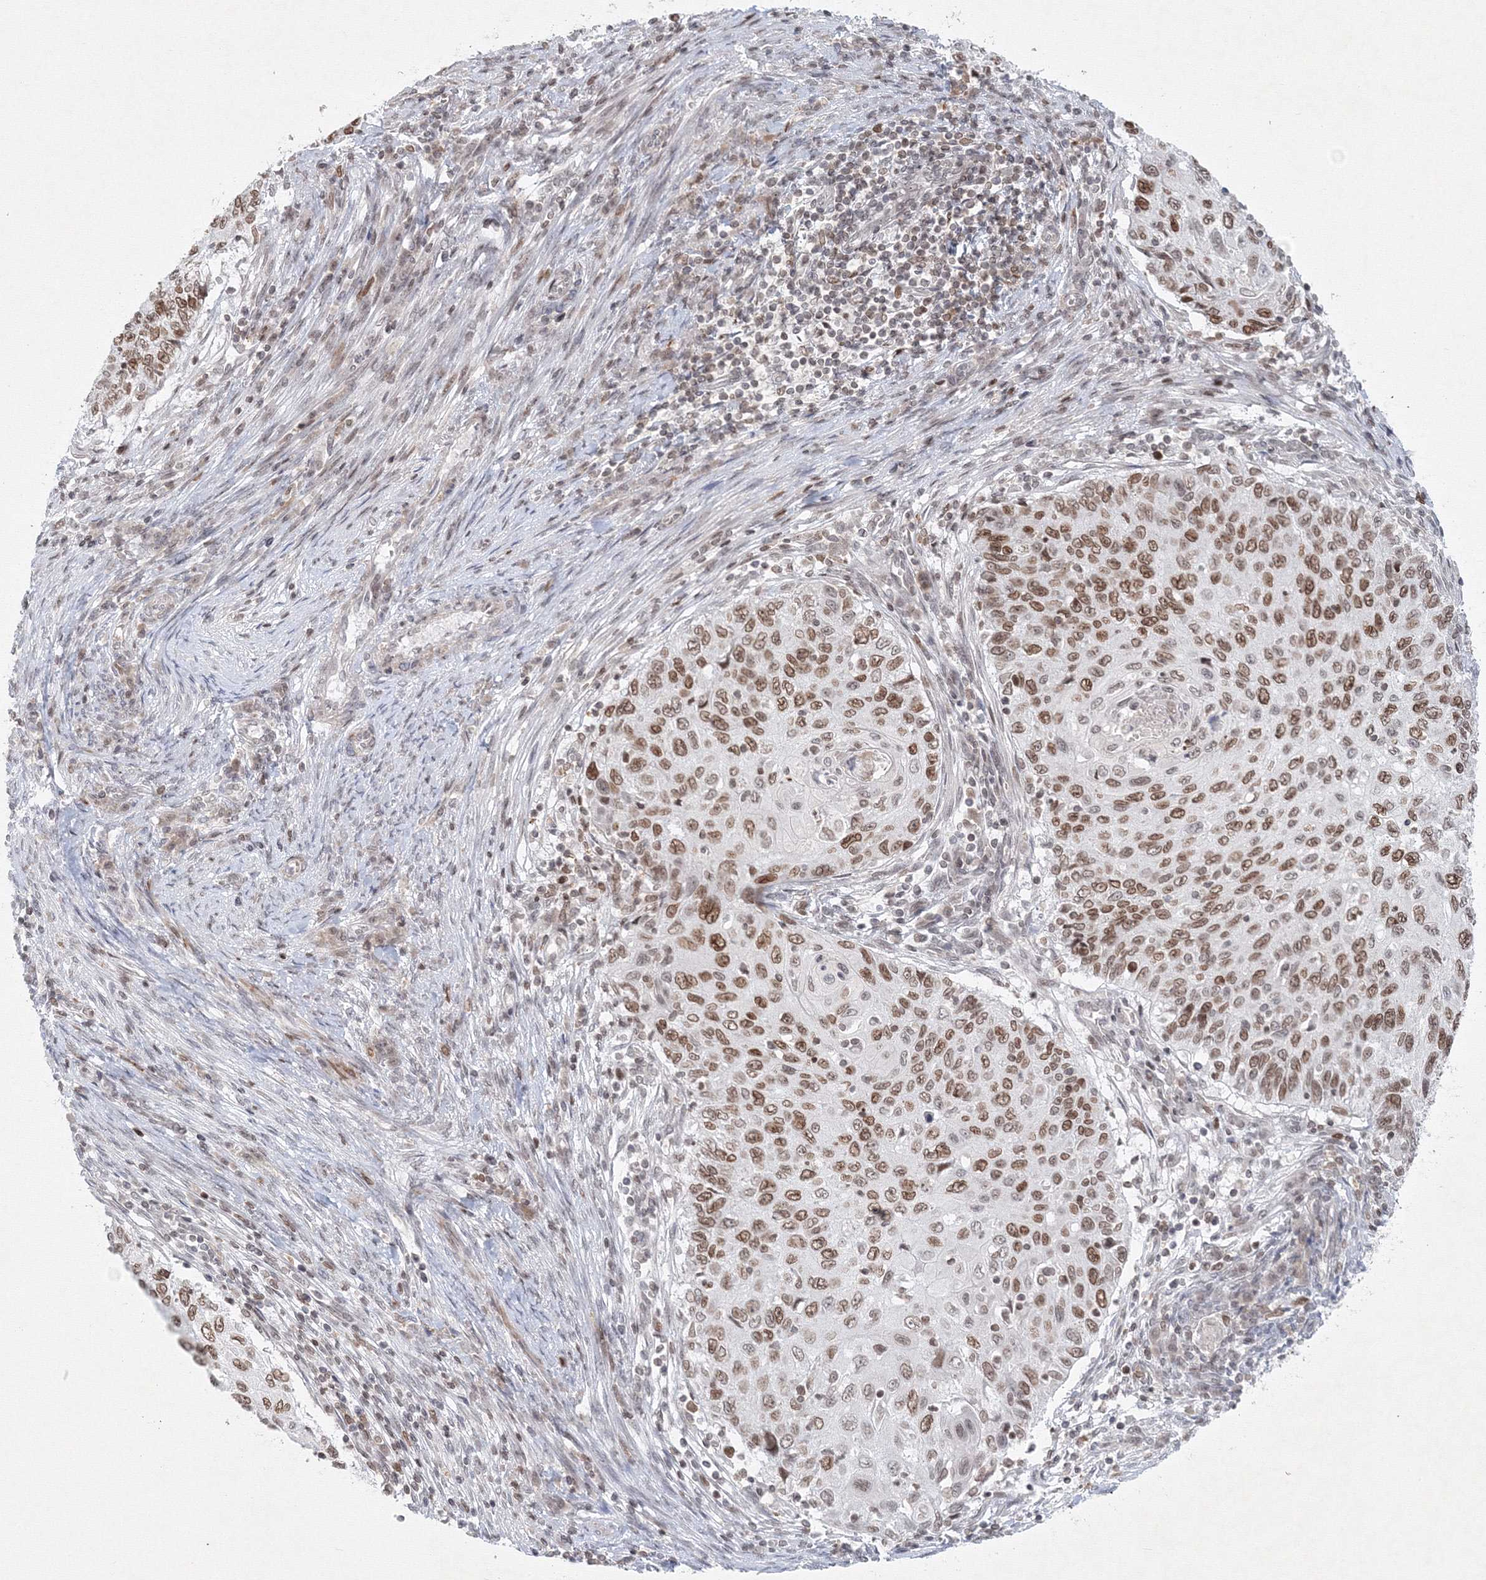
{"staining": {"intensity": "moderate", "quantity": ">75%", "location": "nuclear"}, "tissue": "cervical cancer", "cell_type": "Tumor cells", "image_type": "cancer", "snomed": [{"axis": "morphology", "description": "Squamous cell carcinoma, NOS"}, {"axis": "topography", "description": "Cervix"}], "caption": "This image exhibits immunohistochemistry staining of cervical cancer, with medium moderate nuclear expression in approximately >75% of tumor cells.", "gene": "KIF4A", "patient": {"sex": "female", "age": 70}}